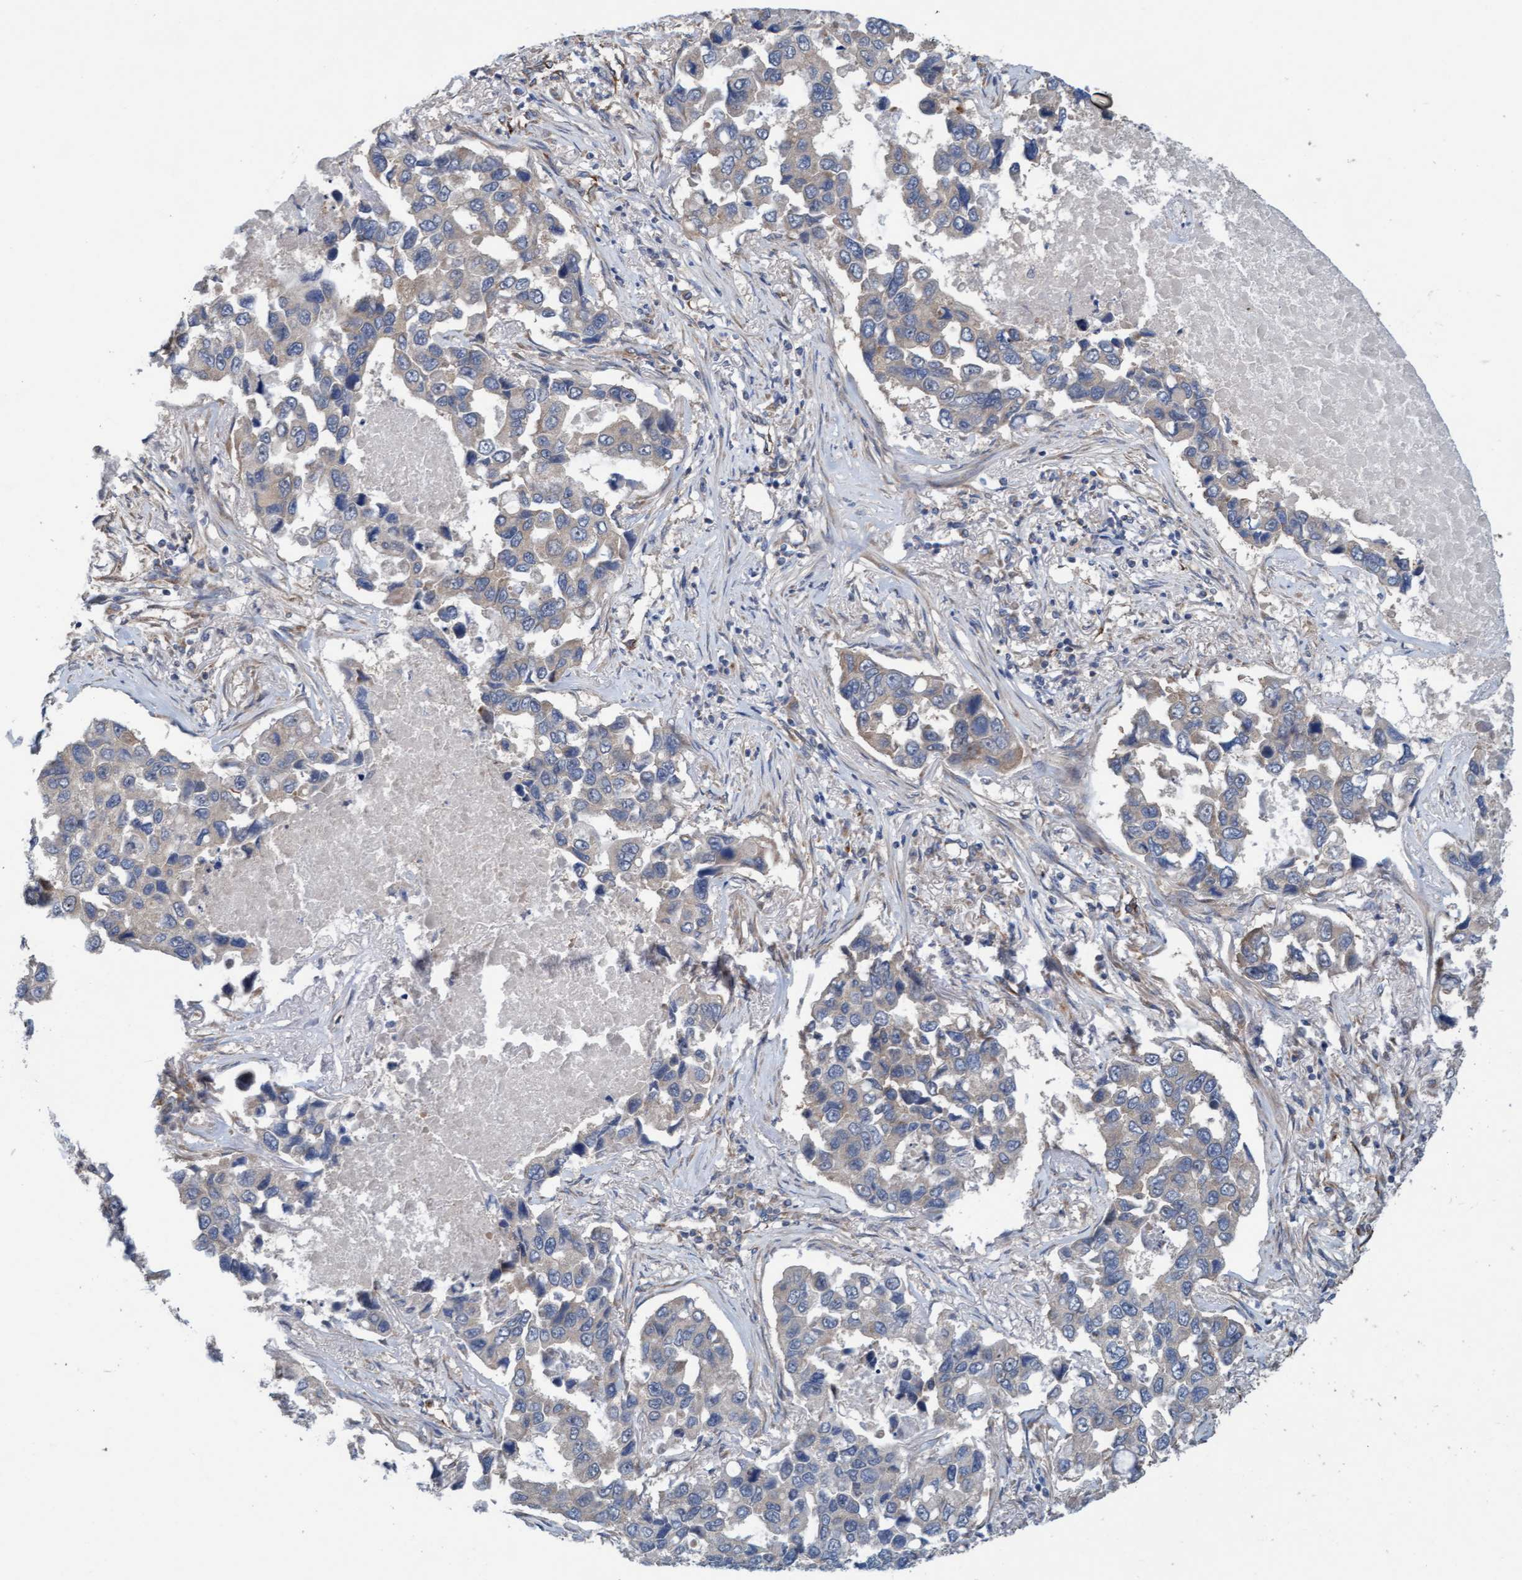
{"staining": {"intensity": "weak", "quantity": "<25%", "location": "cytoplasmic/membranous"}, "tissue": "lung cancer", "cell_type": "Tumor cells", "image_type": "cancer", "snomed": [{"axis": "morphology", "description": "Adenocarcinoma, NOS"}, {"axis": "topography", "description": "Lung"}], "caption": "IHC micrograph of human lung cancer (adenocarcinoma) stained for a protein (brown), which reveals no positivity in tumor cells. (Stains: DAB (3,3'-diaminobenzidine) immunohistochemistry with hematoxylin counter stain, Microscopy: brightfield microscopy at high magnification).", "gene": "ZNF566", "patient": {"sex": "male", "age": 64}}